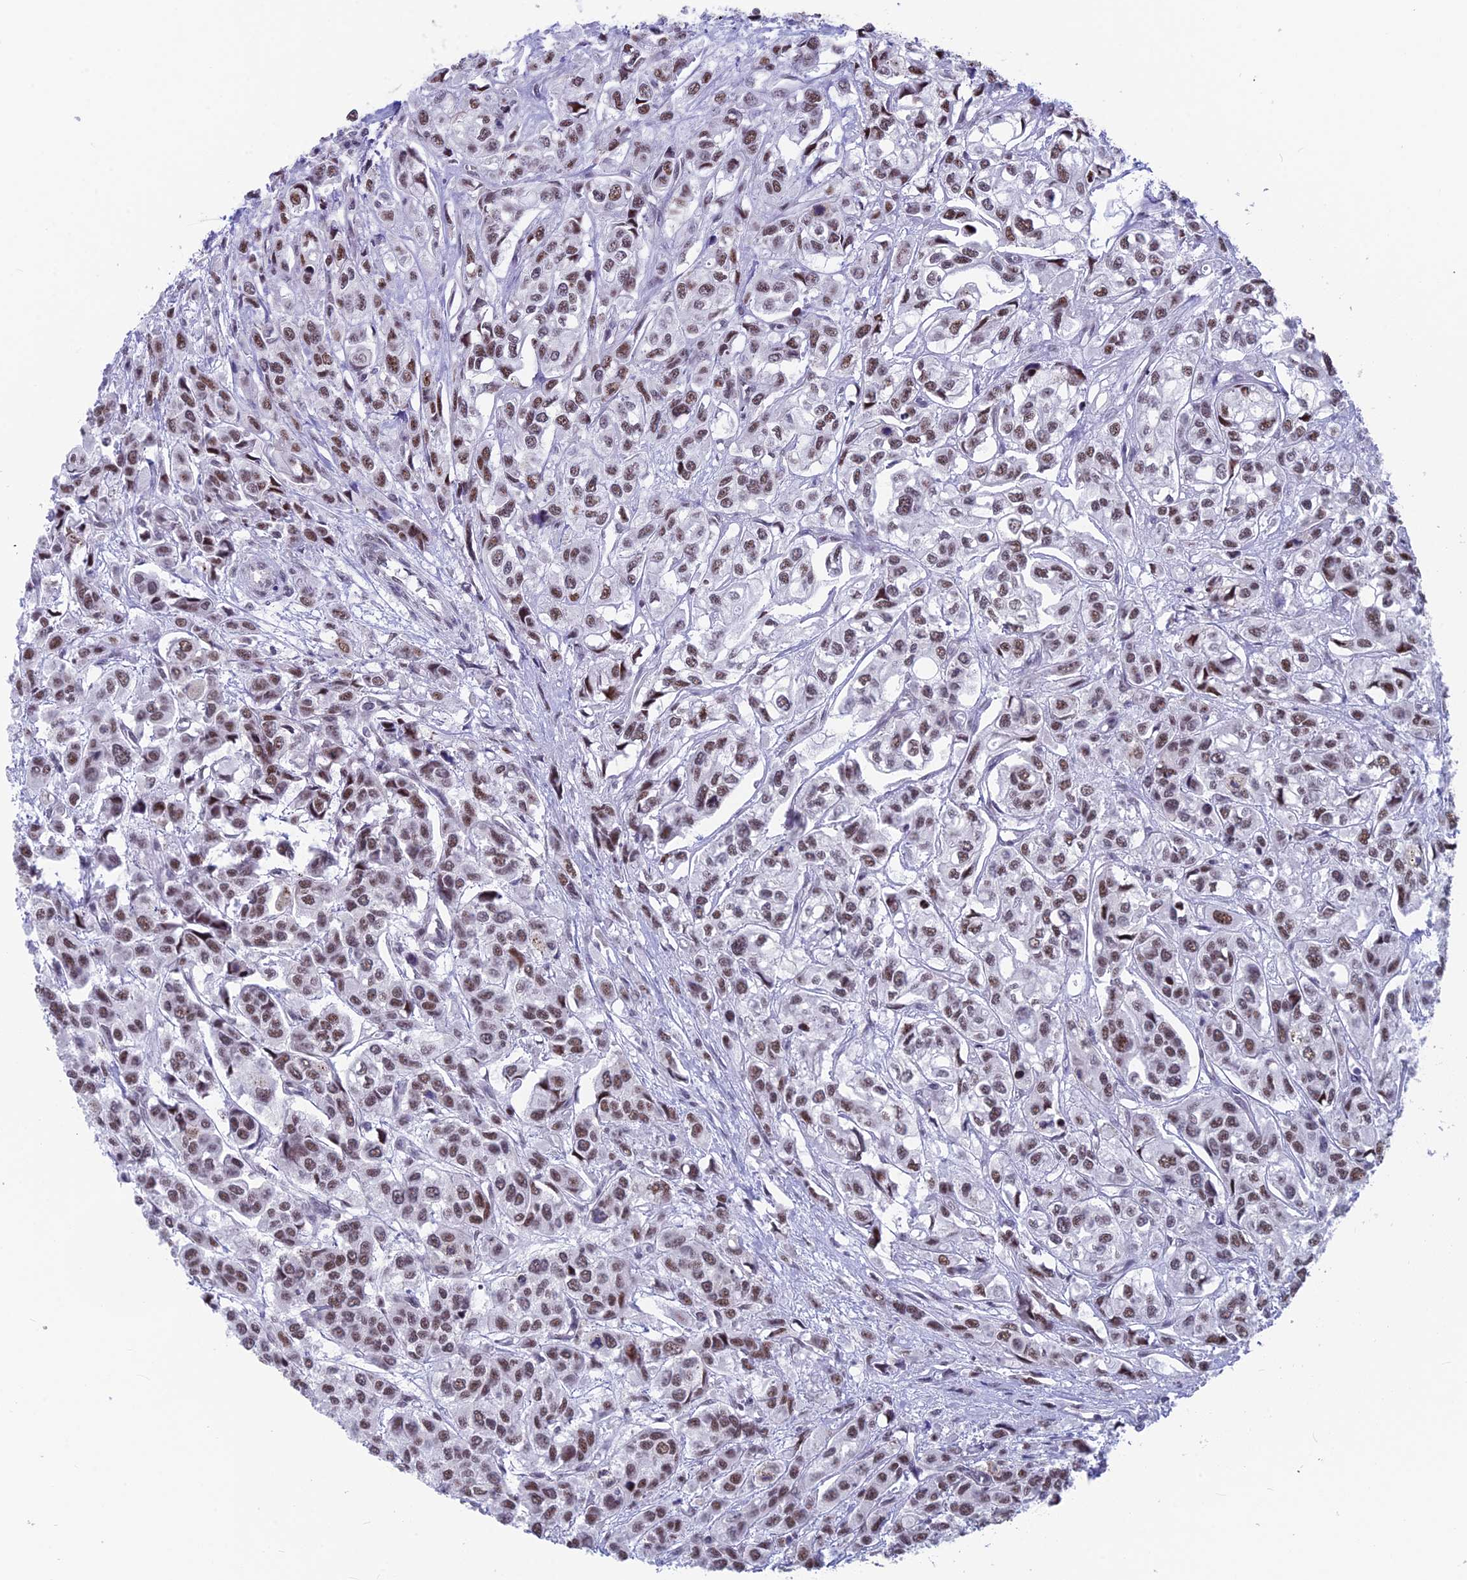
{"staining": {"intensity": "moderate", "quantity": ">75%", "location": "nuclear"}, "tissue": "urothelial cancer", "cell_type": "Tumor cells", "image_type": "cancer", "snomed": [{"axis": "morphology", "description": "Urothelial carcinoma, High grade"}, {"axis": "topography", "description": "Urinary bladder"}], "caption": "This image demonstrates IHC staining of urothelial cancer, with medium moderate nuclear staining in about >75% of tumor cells.", "gene": "SRSF5", "patient": {"sex": "male", "age": 67}}